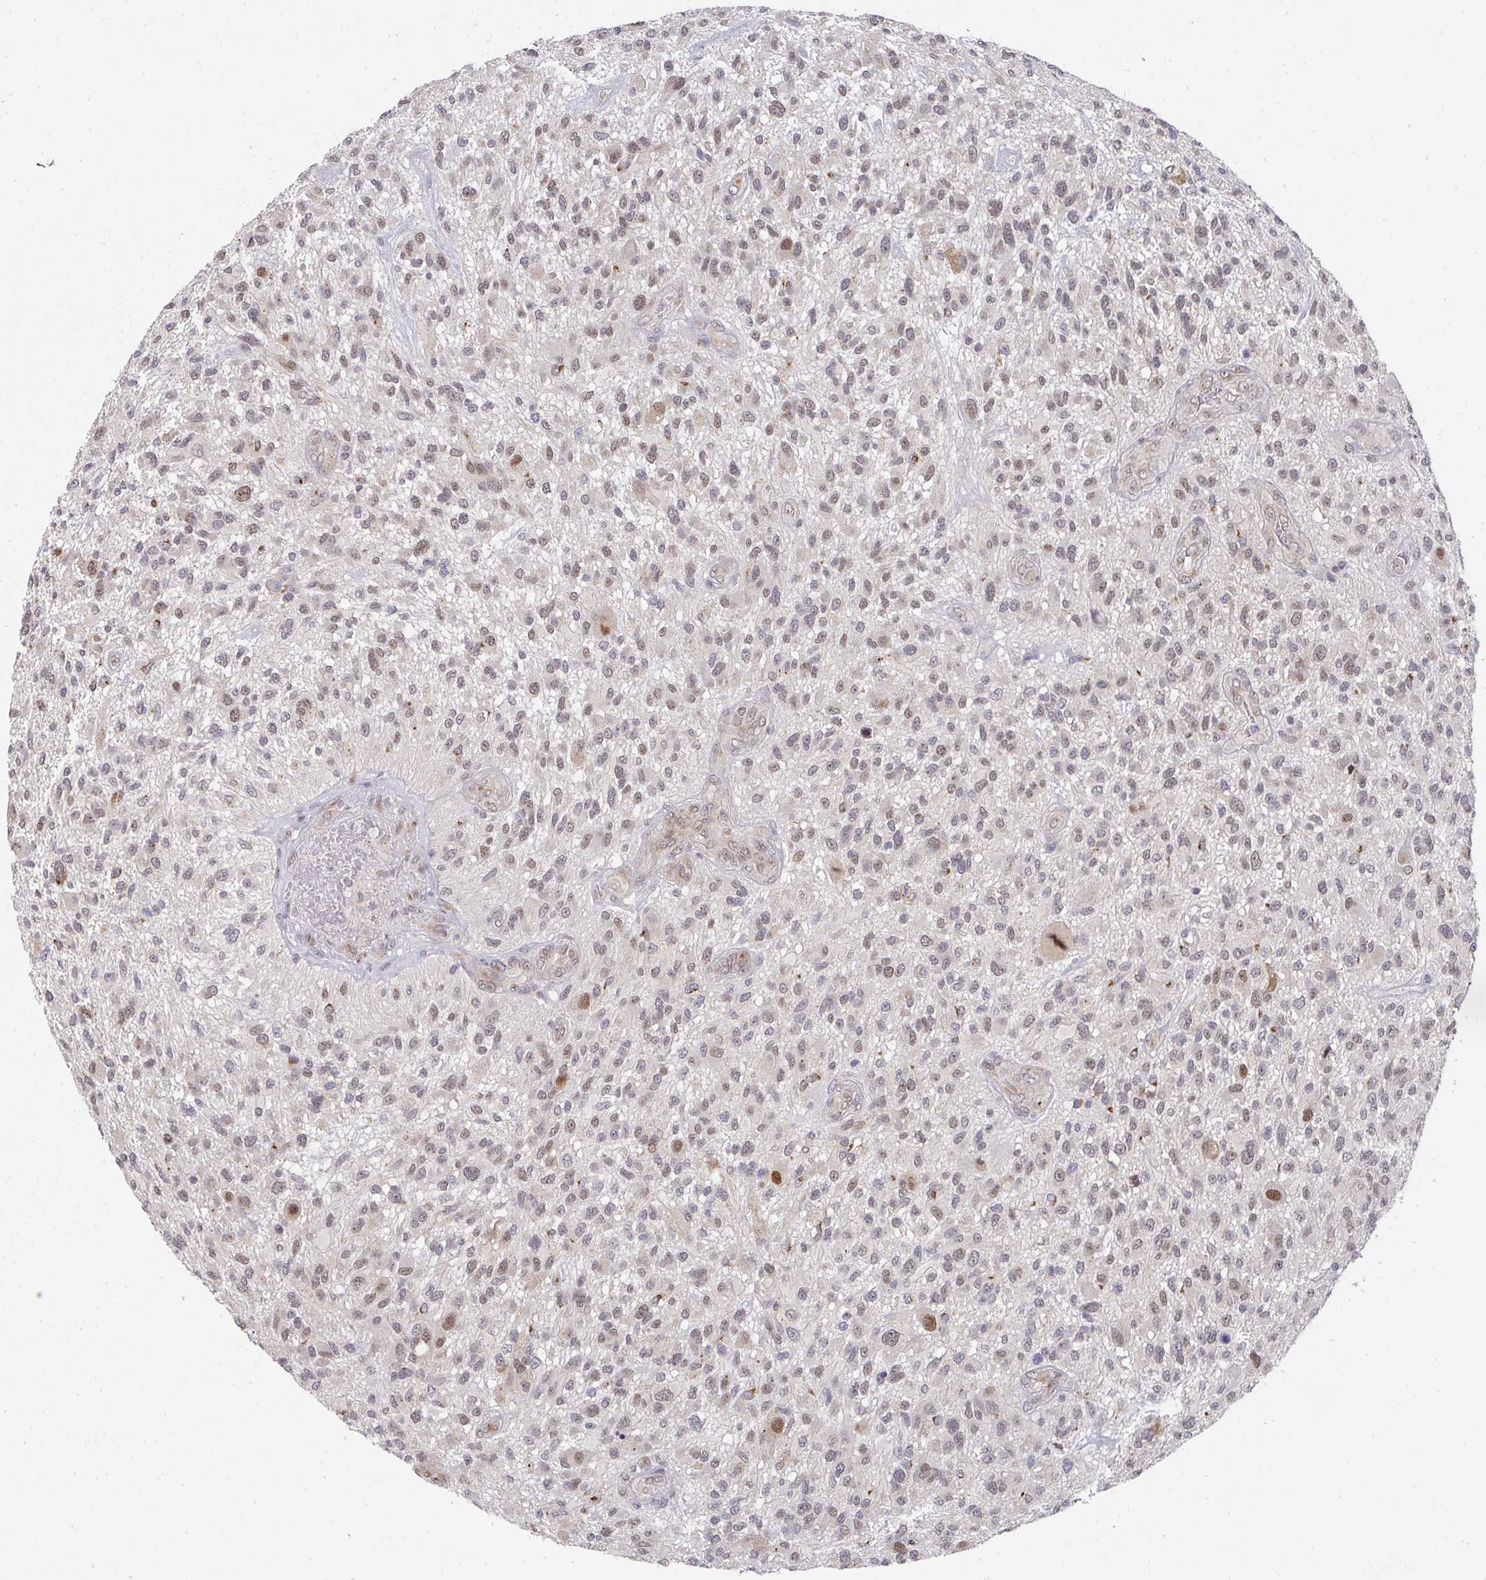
{"staining": {"intensity": "moderate", "quantity": "<25%", "location": "nuclear"}, "tissue": "glioma", "cell_type": "Tumor cells", "image_type": "cancer", "snomed": [{"axis": "morphology", "description": "Glioma, malignant, High grade"}, {"axis": "topography", "description": "Brain"}], "caption": "A brown stain shows moderate nuclear expression of a protein in human malignant glioma (high-grade) tumor cells.", "gene": "C18orf25", "patient": {"sex": "male", "age": 47}}